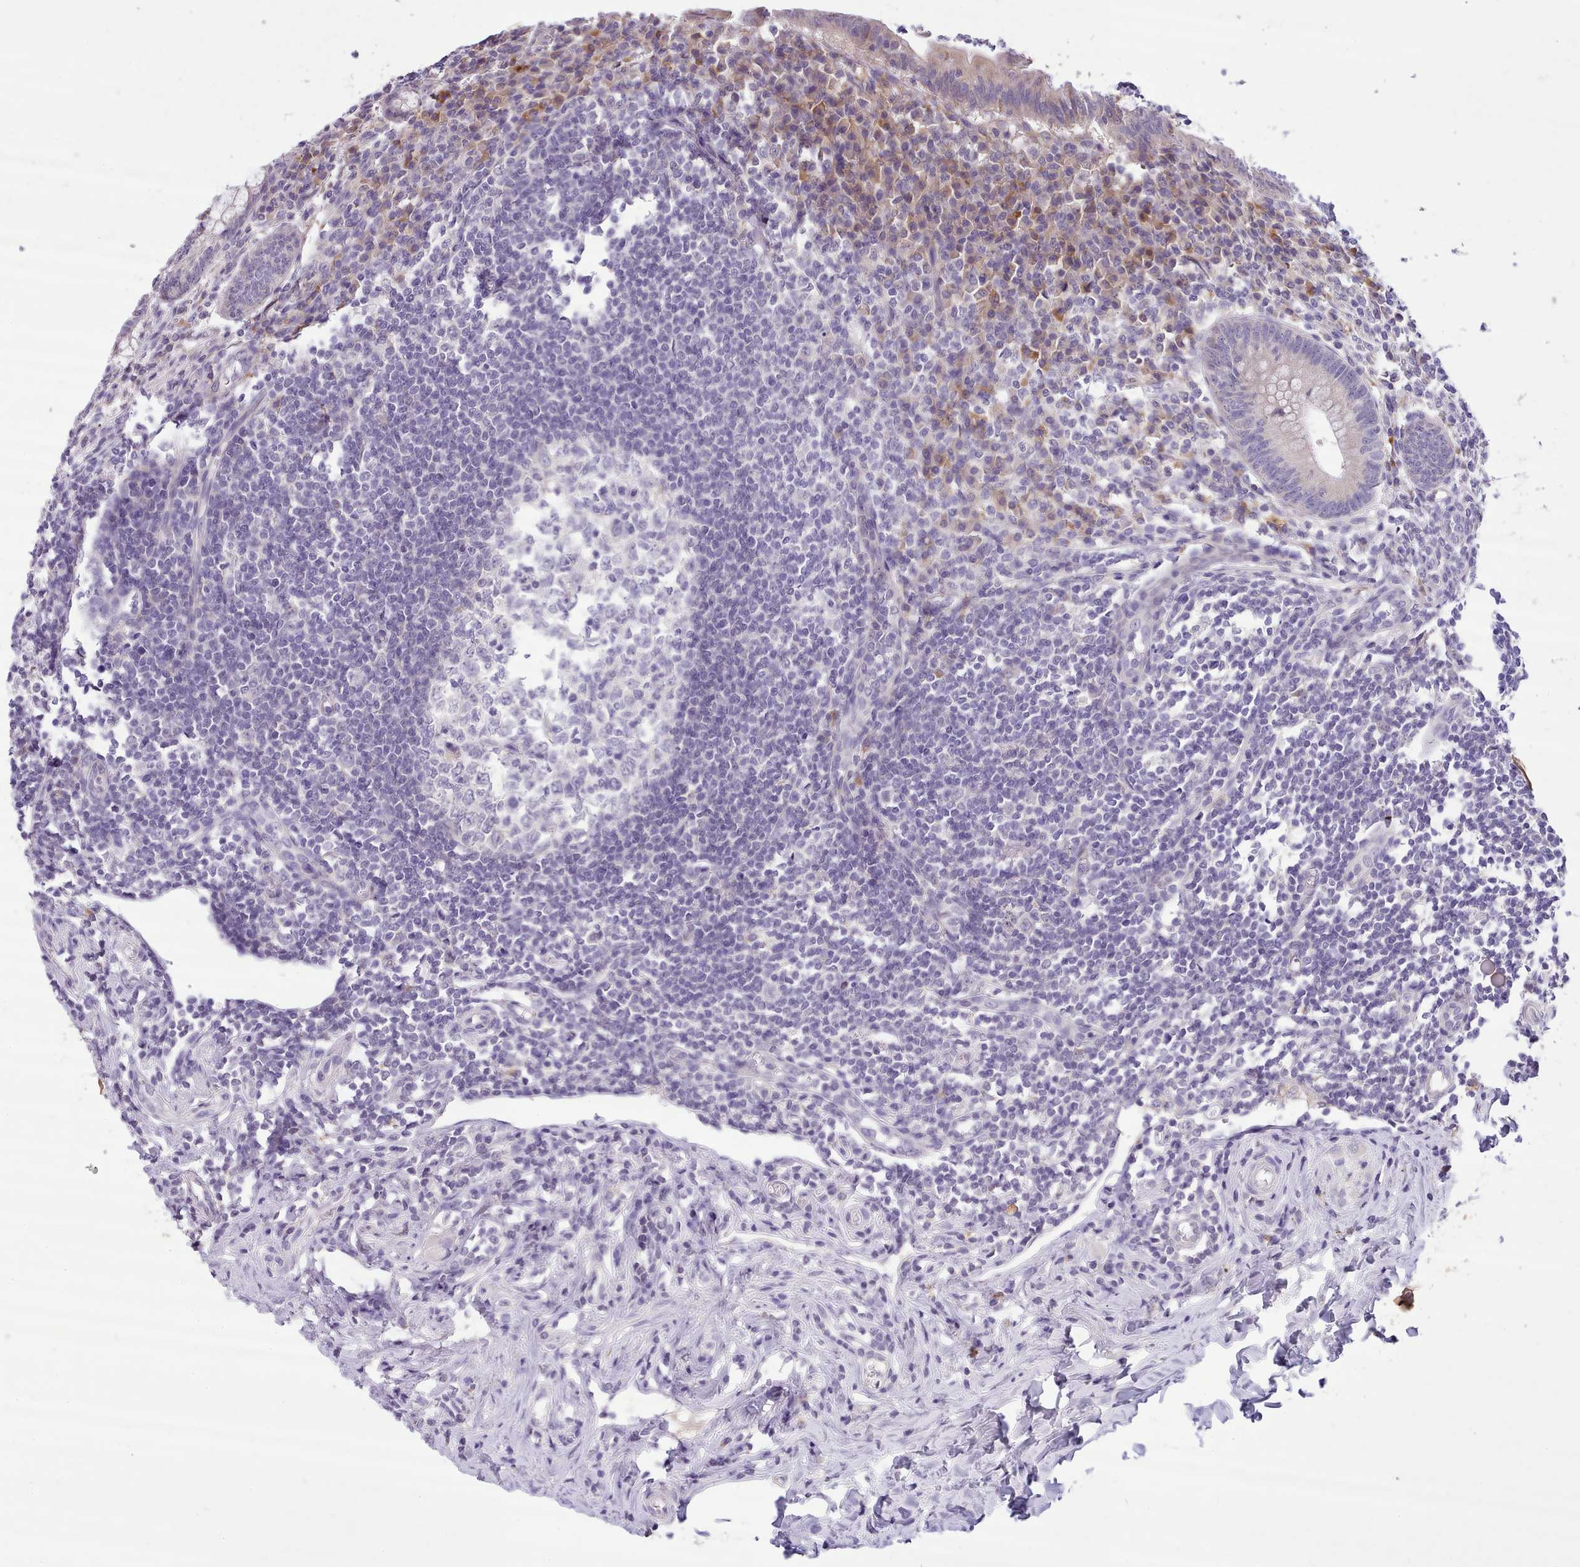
{"staining": {"intensity": "weak", "quantity": "<25%", "location": "cytoplasmic/membranous"}, "tissue": "appendix", "cell_type": "Glandular cells", "image_type": "normal", "snomed": [{"axis": "morphology", "description": "Normal tissue, NOS"}, {"axis": "topography", "description": "Appendix"}], "caption": "Immunohistochemistry micrograph of unremarkable appendix: appendix stained with DAB displays no significant protein positivity in glandular cells. Brightfield microscopy of immunohistochemistry (IHC) stained with DAB (brown) and hematoxylin (blue), captured at high magnification.", "gene": "FAM83E", "patient": {"sex": "female", "age": 33}}